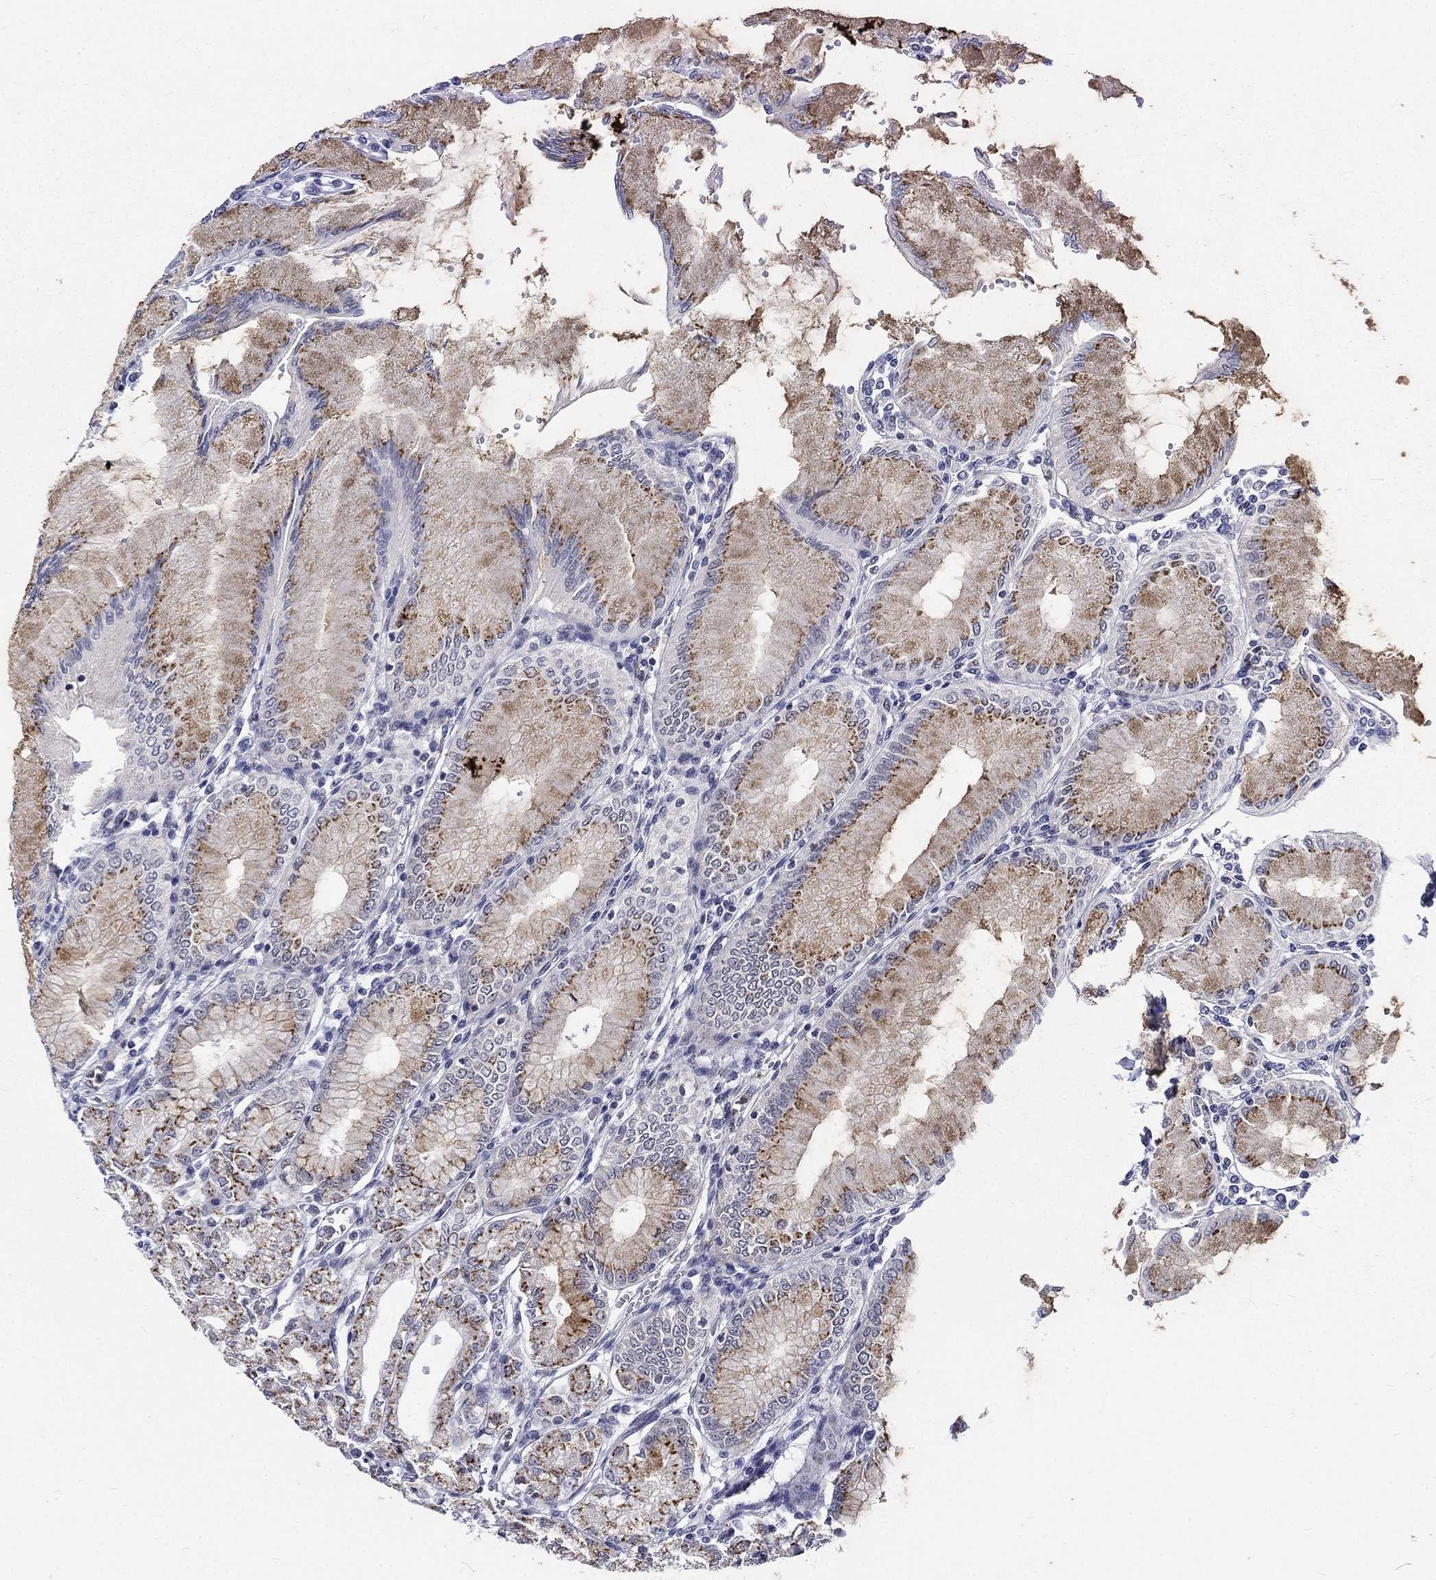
{"staining": {"intensity": "strong", "quantity": "25%-75%", "location": "cytoplasmic/membranous"}, "tissue": "stomach", "cell_type": "Glandular cells", "image_type": "normal", "snomed": [{"axis": "morphology", "description": "Normal tissue, NOS"}, {"axis": "topography", "description": "Skeletal muscle"}, {"axis": "topography", "description": "Stomach"}], "caption": "Protein expression analysis of normal stomach demonstrates strong cytoplasmic/membranous expression in about 25%-75% of glandular cells. (IHC, brightfield microscopy, high magnification).", "gene": "ST6GALNAC1", "patient": {"sex": "female", "age": 57}}